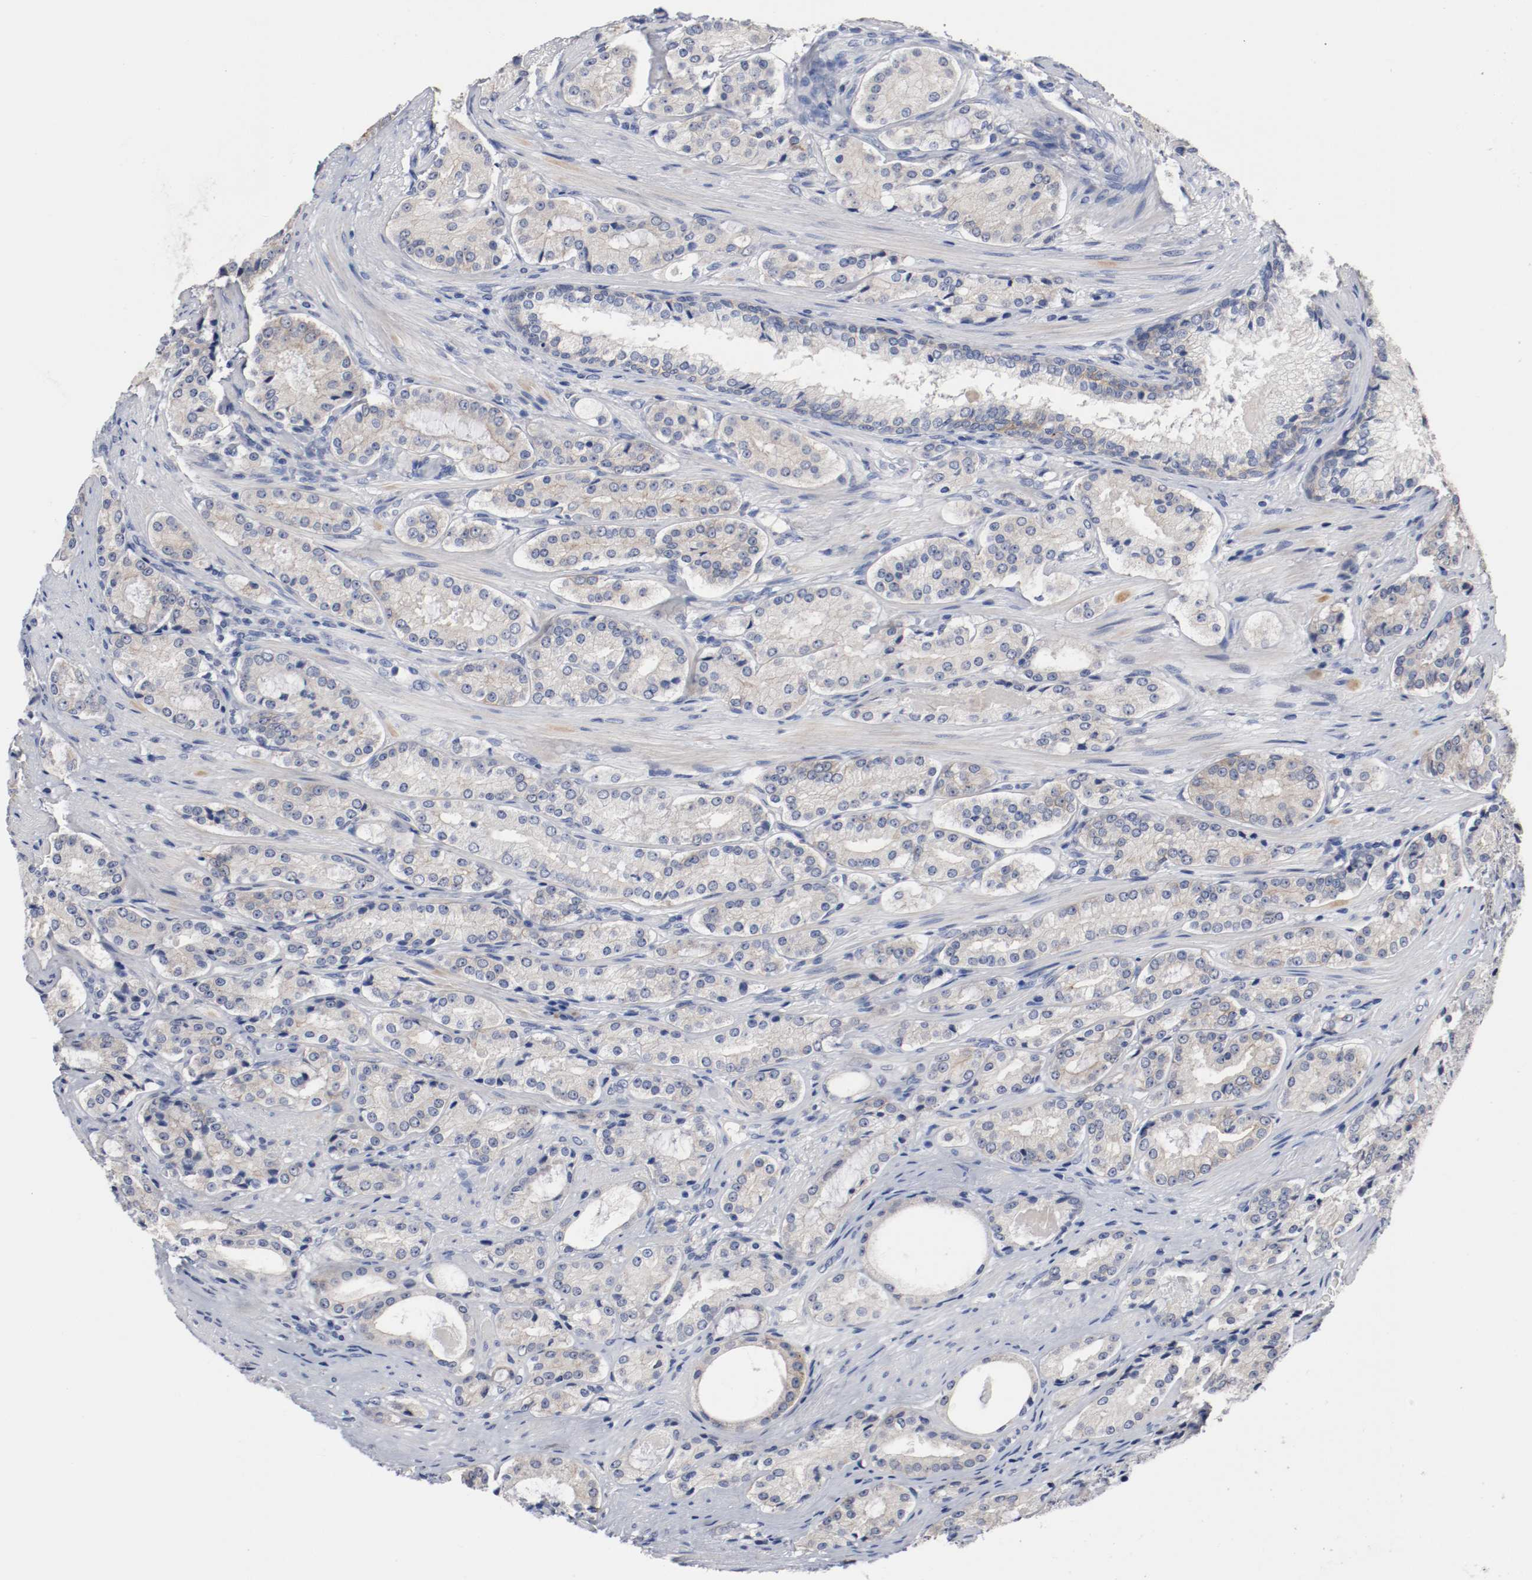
{"staining": {"intensity": "moderate", "quantity": "25%-75%", "location": "cytoplasmic/membranous"}, "tissue": "prostate cancer", "cell_type": "Tumor cells", "image_type": "cancer", "snomed": [{"axis": "morphology", "description": "Adenocarcinoma, High grade"}, {"axis": "topography", "description": "Prostate"}], "caption": "Approximately 25%-75% of tumor cells in human high-grade adenocarcinoma (prostate) display moderate cytoplasmic/membranous protein staining as visualized by brown immunohistochemical staining.", "gene": "TNC", "patient": {"sex": "male", "age": 72}}